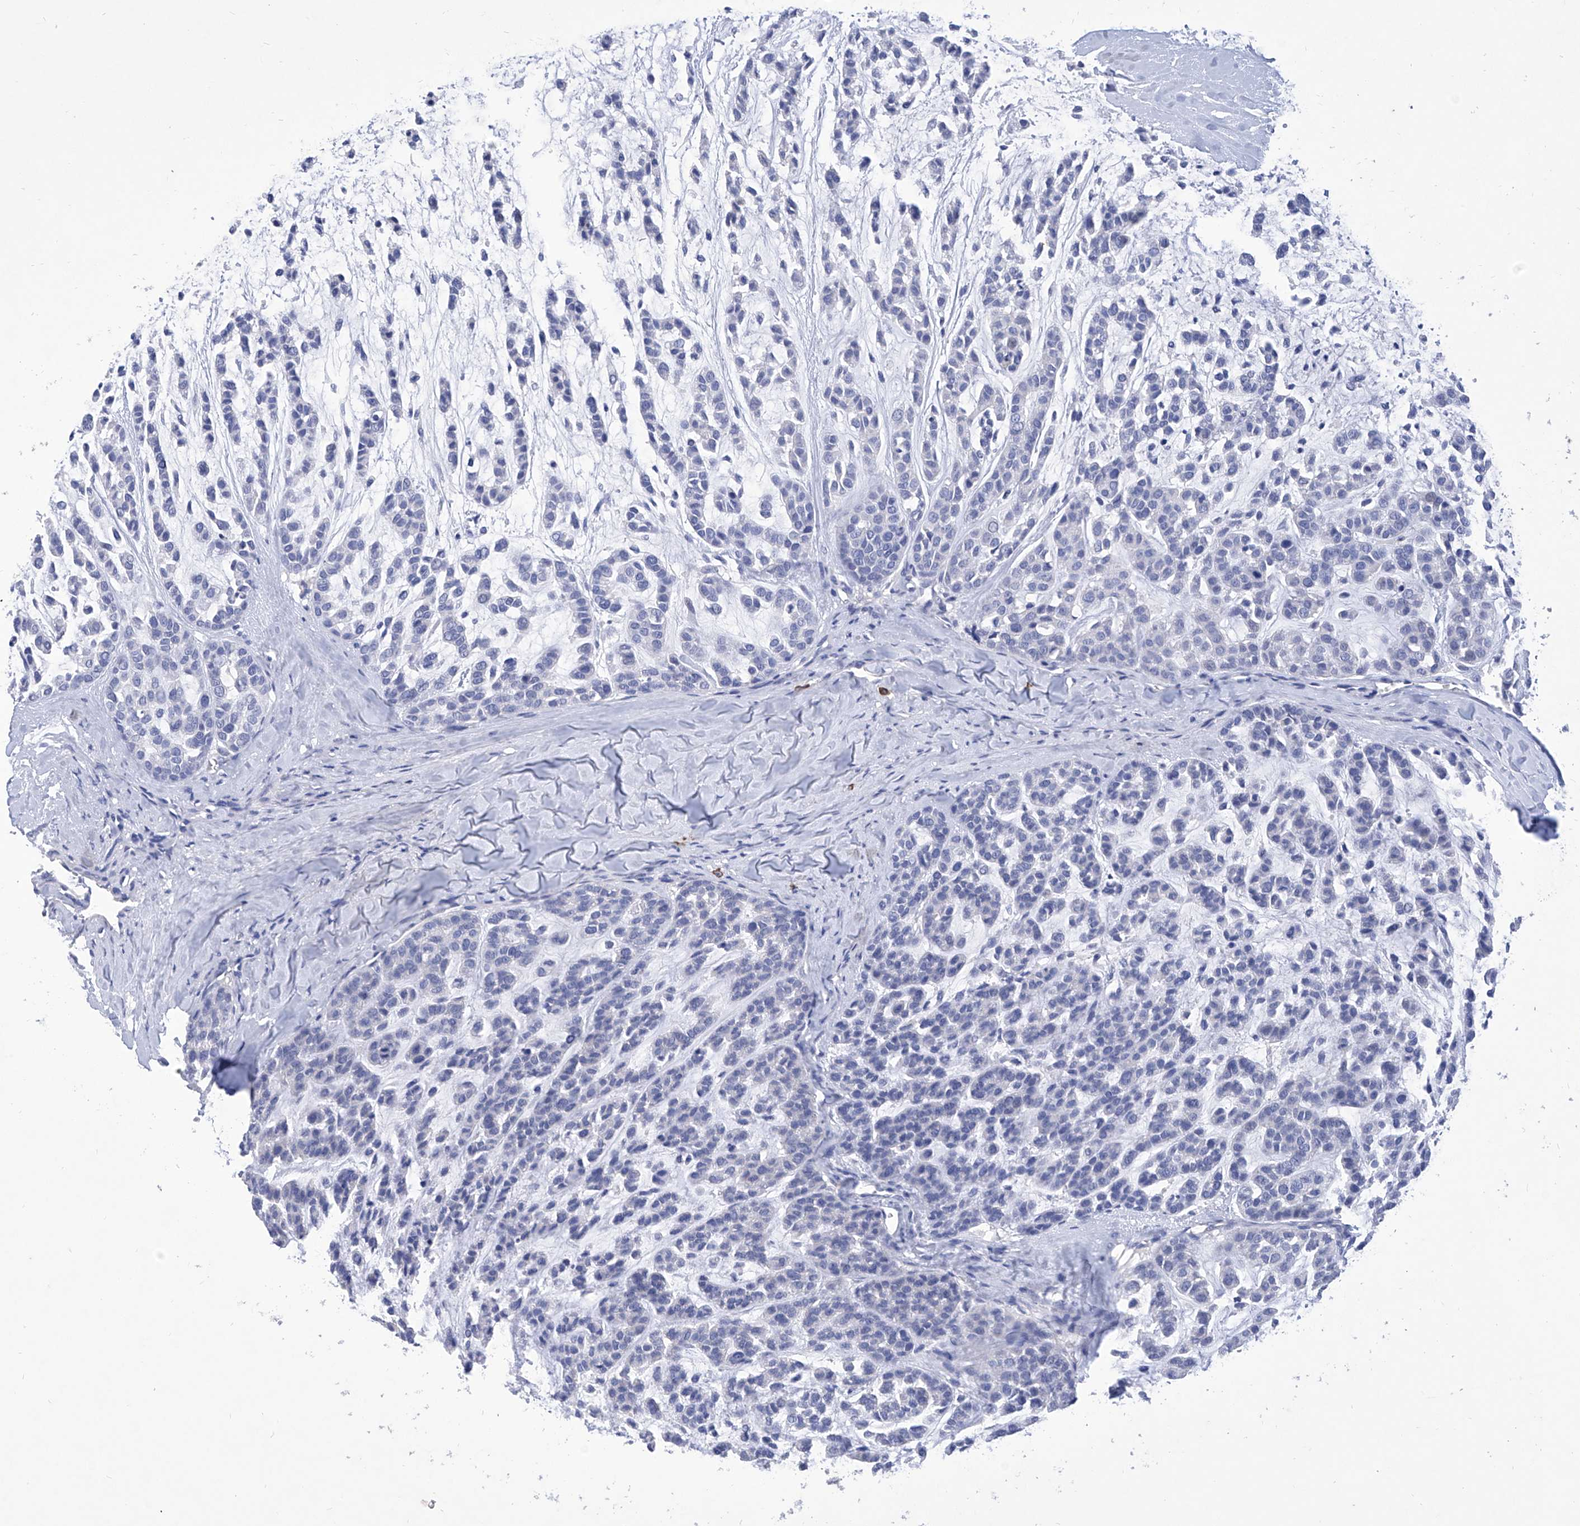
{"staining": {"intensity": "negative", "quantity": "none", "location": "none"}, "tissue": "head and neck cancer", "cell_type": "Tumor cells", "image_type": "cancer", "snomed": [{"axis": "morphology", "description": "Adenocarcinoma, NOS"}, {"axis": "morphology", "description": "Adenoma, NOS"}, {"axis": "topography", "description": "Head-Neck"}], "caption": "DAB immunohistochemical staining of head and neck cancer exhibits no significant expression in tumor cells.", "gene": "IFNL2", "patient": {"sex": "female", "age": 55}}